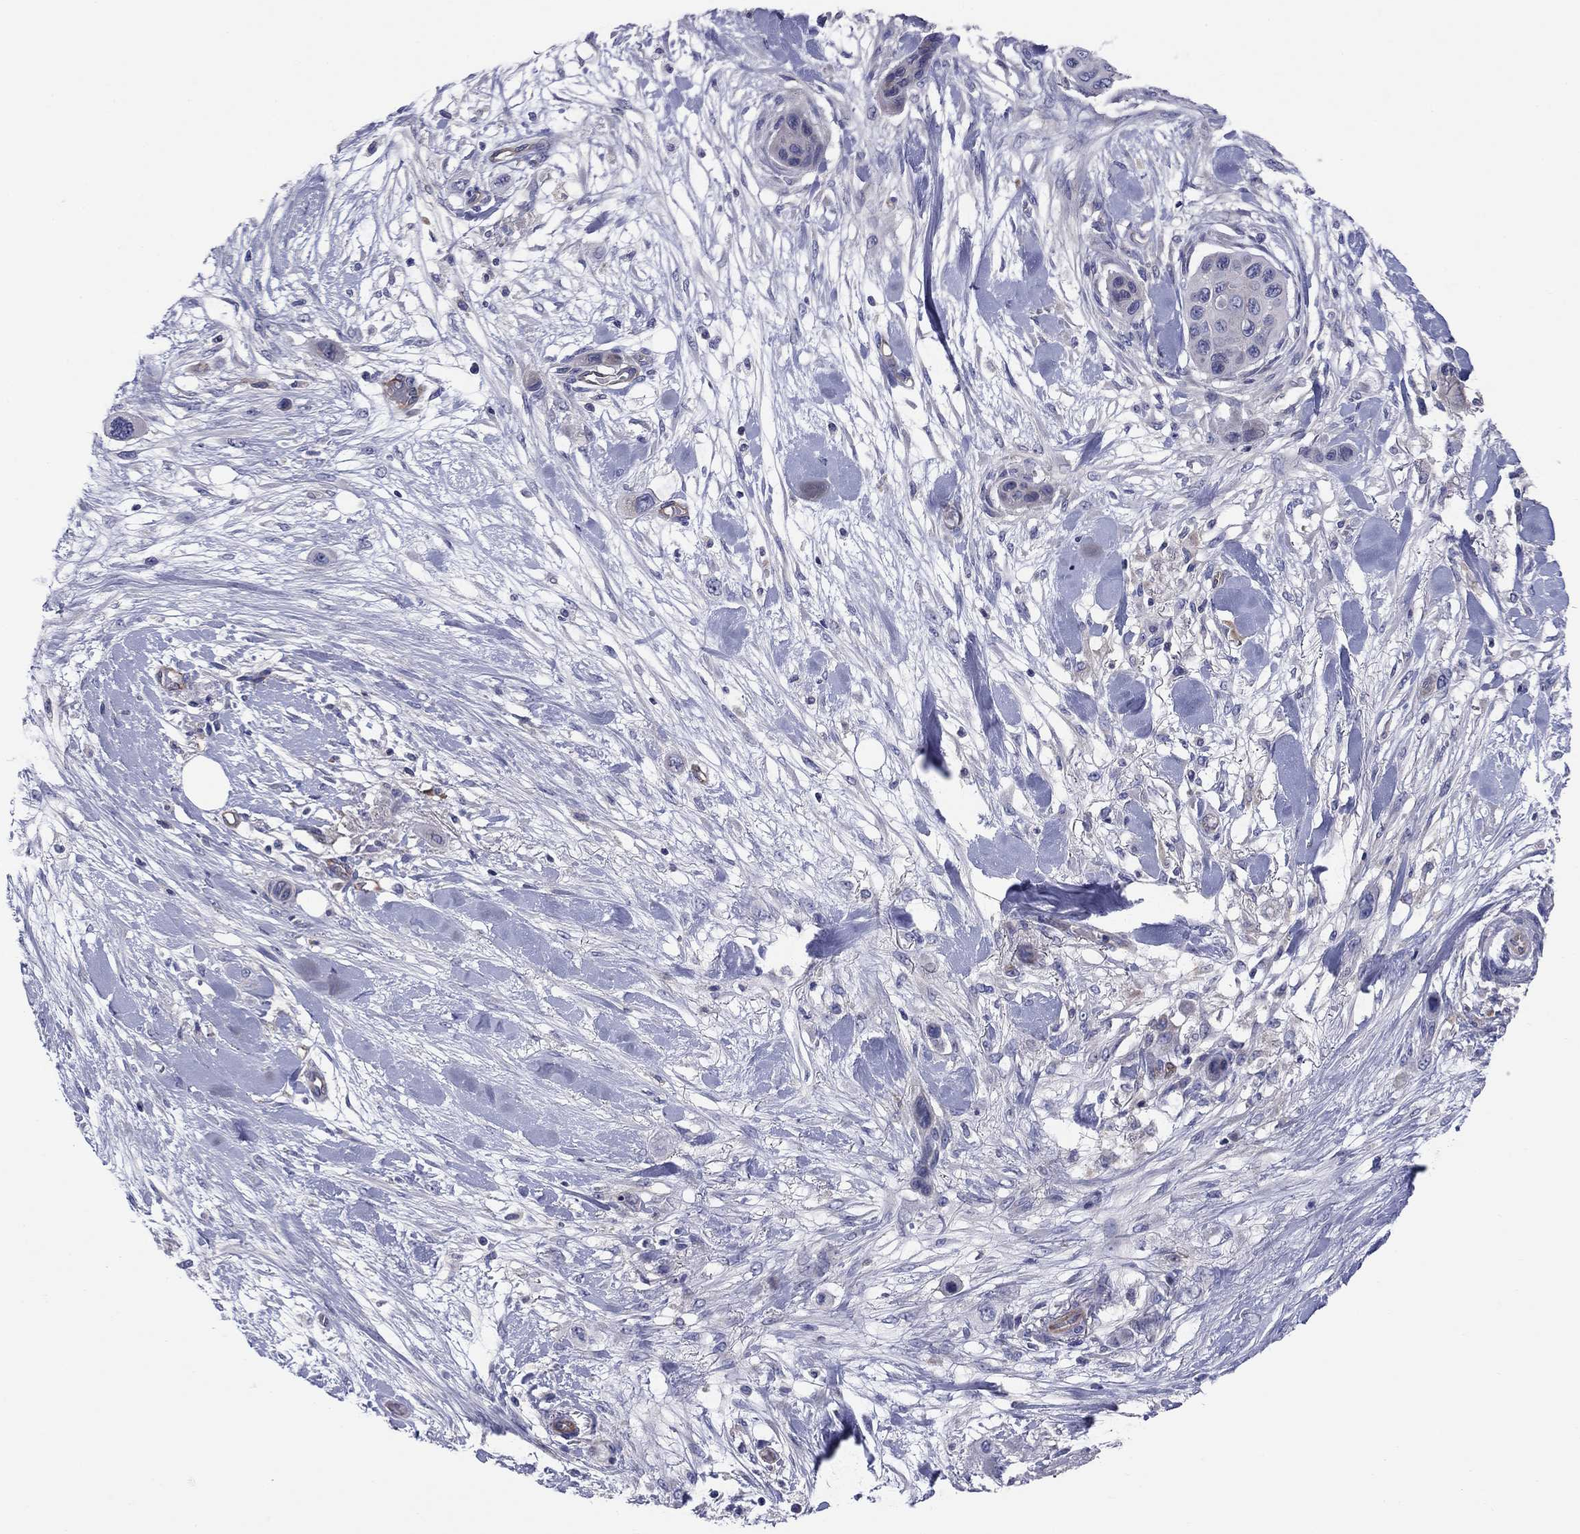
{"staining": {"intensity": "negative", "quantity": "none", "location": "none"}, "tissue": "skin cancer", "cell_type": "Tumor cells", "image_type": "cancer", "snomed": [{"axis": "morphology", "description": "Squamous cell carcinoma, NOS"}, {"axis": "topography", "description": "Skin"}], "caption": "This is an IHC photomicrograph of skin cancer. There is no expression in tumor cells.", "gene": "EMP2", "patient": {"sex": "male", "age": 79}}